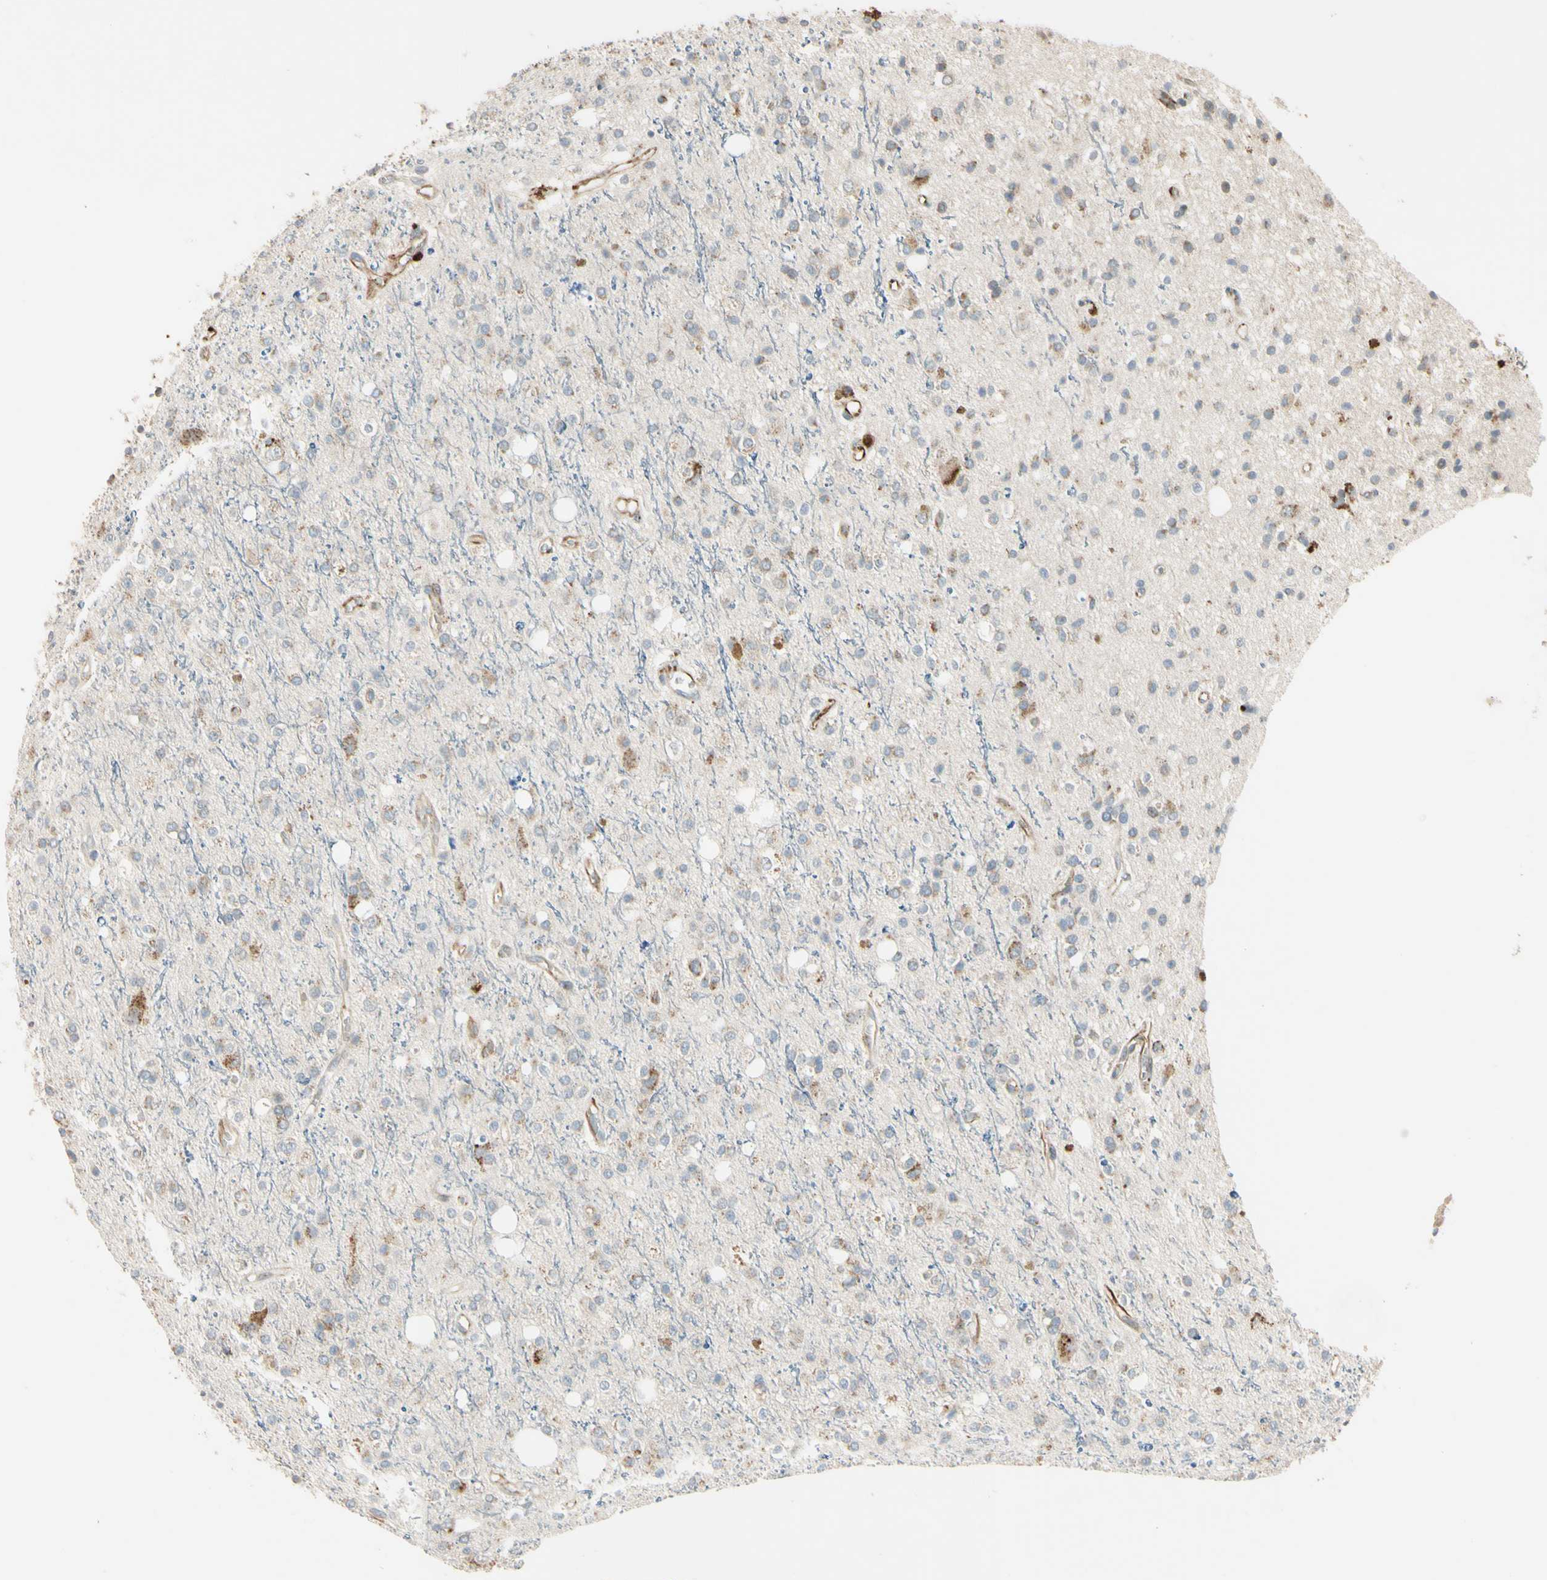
{"staining": {"intensity": "weak", "quantity": "<25%", "location": "cytoplasmic/membranous"}, "tissue": "glioma", "cell_type": "Tumor cells", "image_type": "cancer", "snomed": [{"axis": "morphology", "description": "Glioma, malignant, High grade"}, {"axis": "topography", "description": "Brain"}], "caption": "IHC micrograph of malignant high-grade glioma stained for a protein (brown), which demonstrates no staining in tumor cells.", "gene": "NDFIP1", "patient": {"sex": "male", "age": 47}}